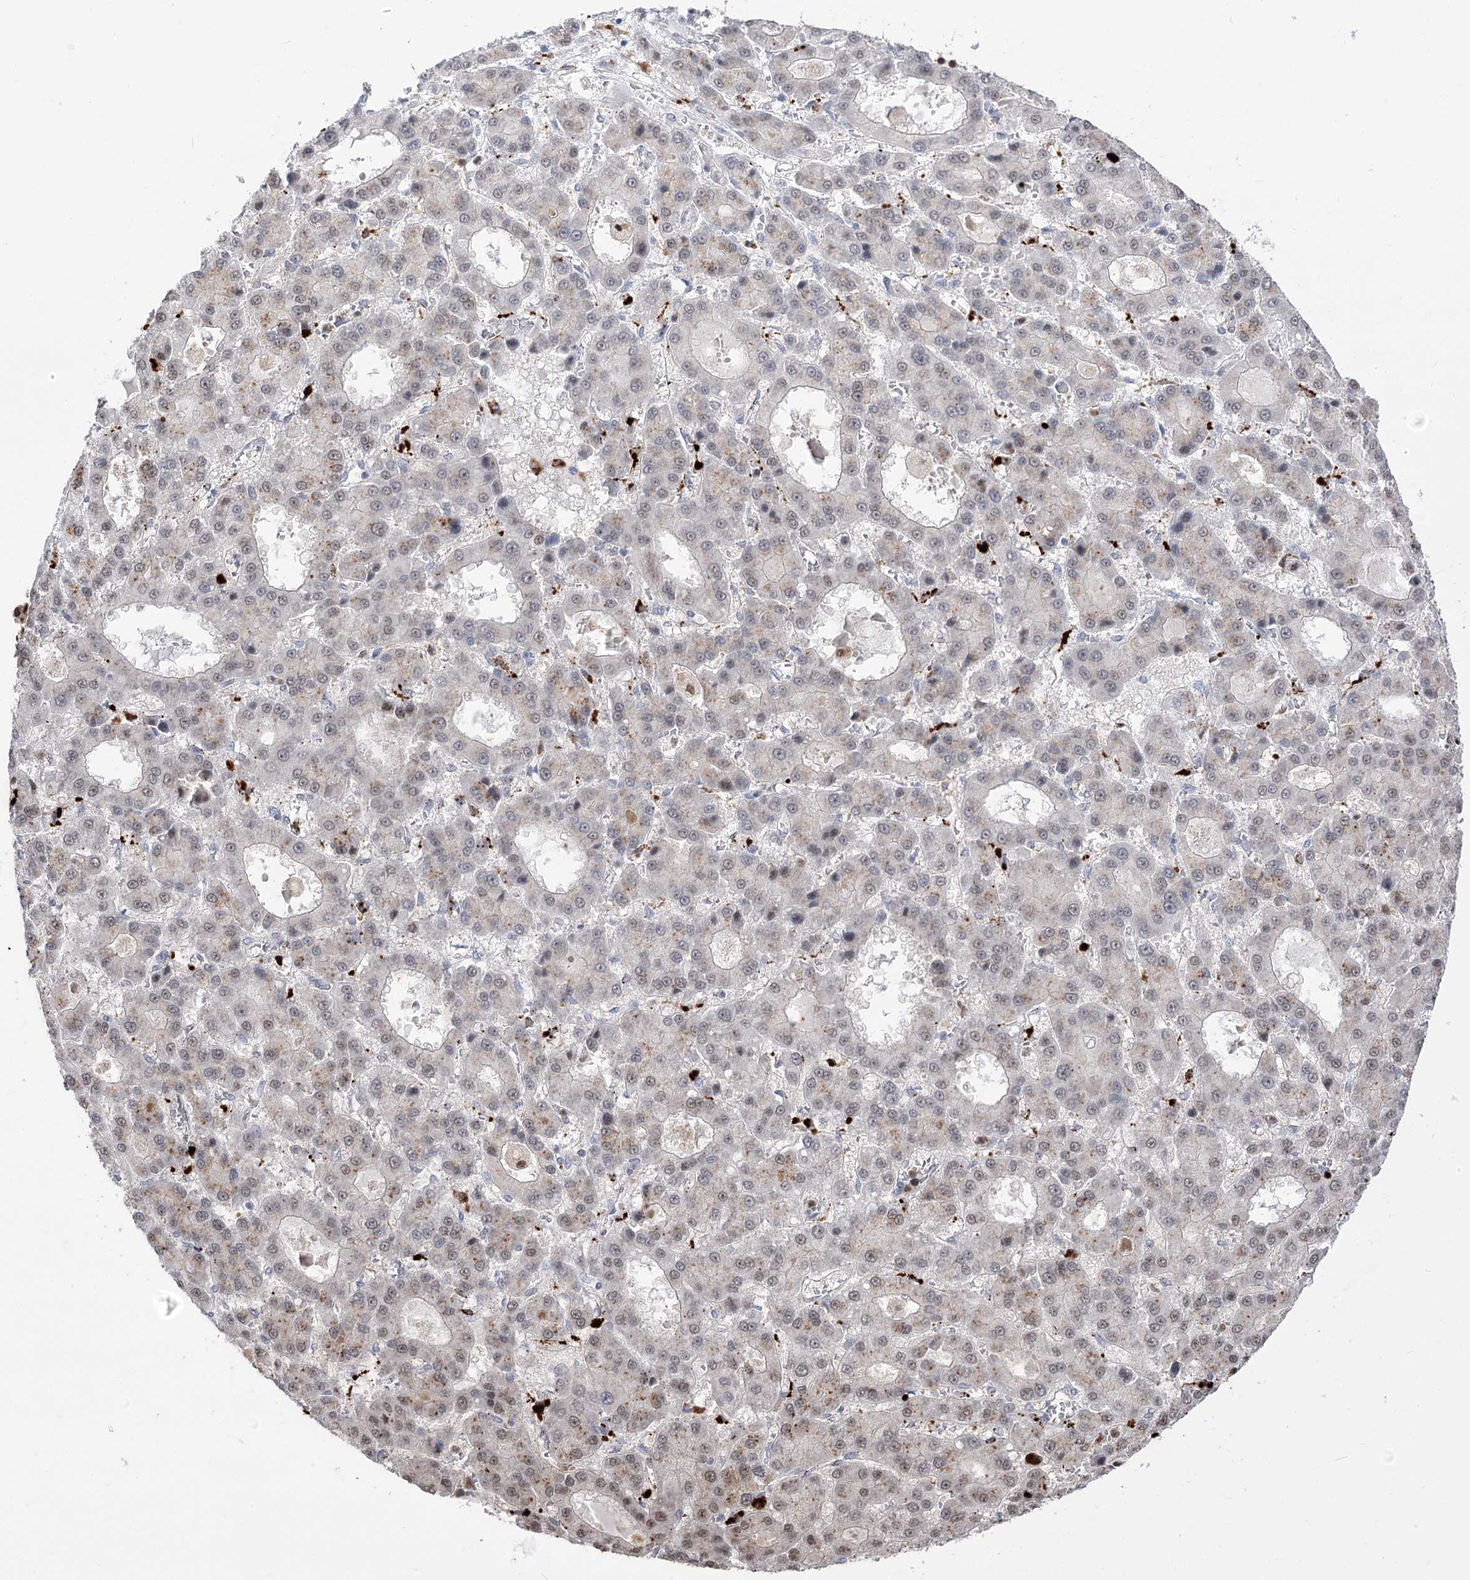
{"staining": {"intensity": "weak", "quantity": "25%-75%", "location": "nuclear"}, "tissue": "liver cancer", "cell_type": "Tumor cells", "image_type": "cancer", "snomed": [{"axis": "morphology", "description": "Carcinoma, Hepatocellular, NOS"}, {"axis": "topography", "description": "Liver"}], "caption": "Tumor cells show low levels of weak nuclear staining in about 25%-75% of cells in human hepatocellular carcinoma (liver).", "gene": "SIAE", "patient": {"sex": "male", "age": 70}}